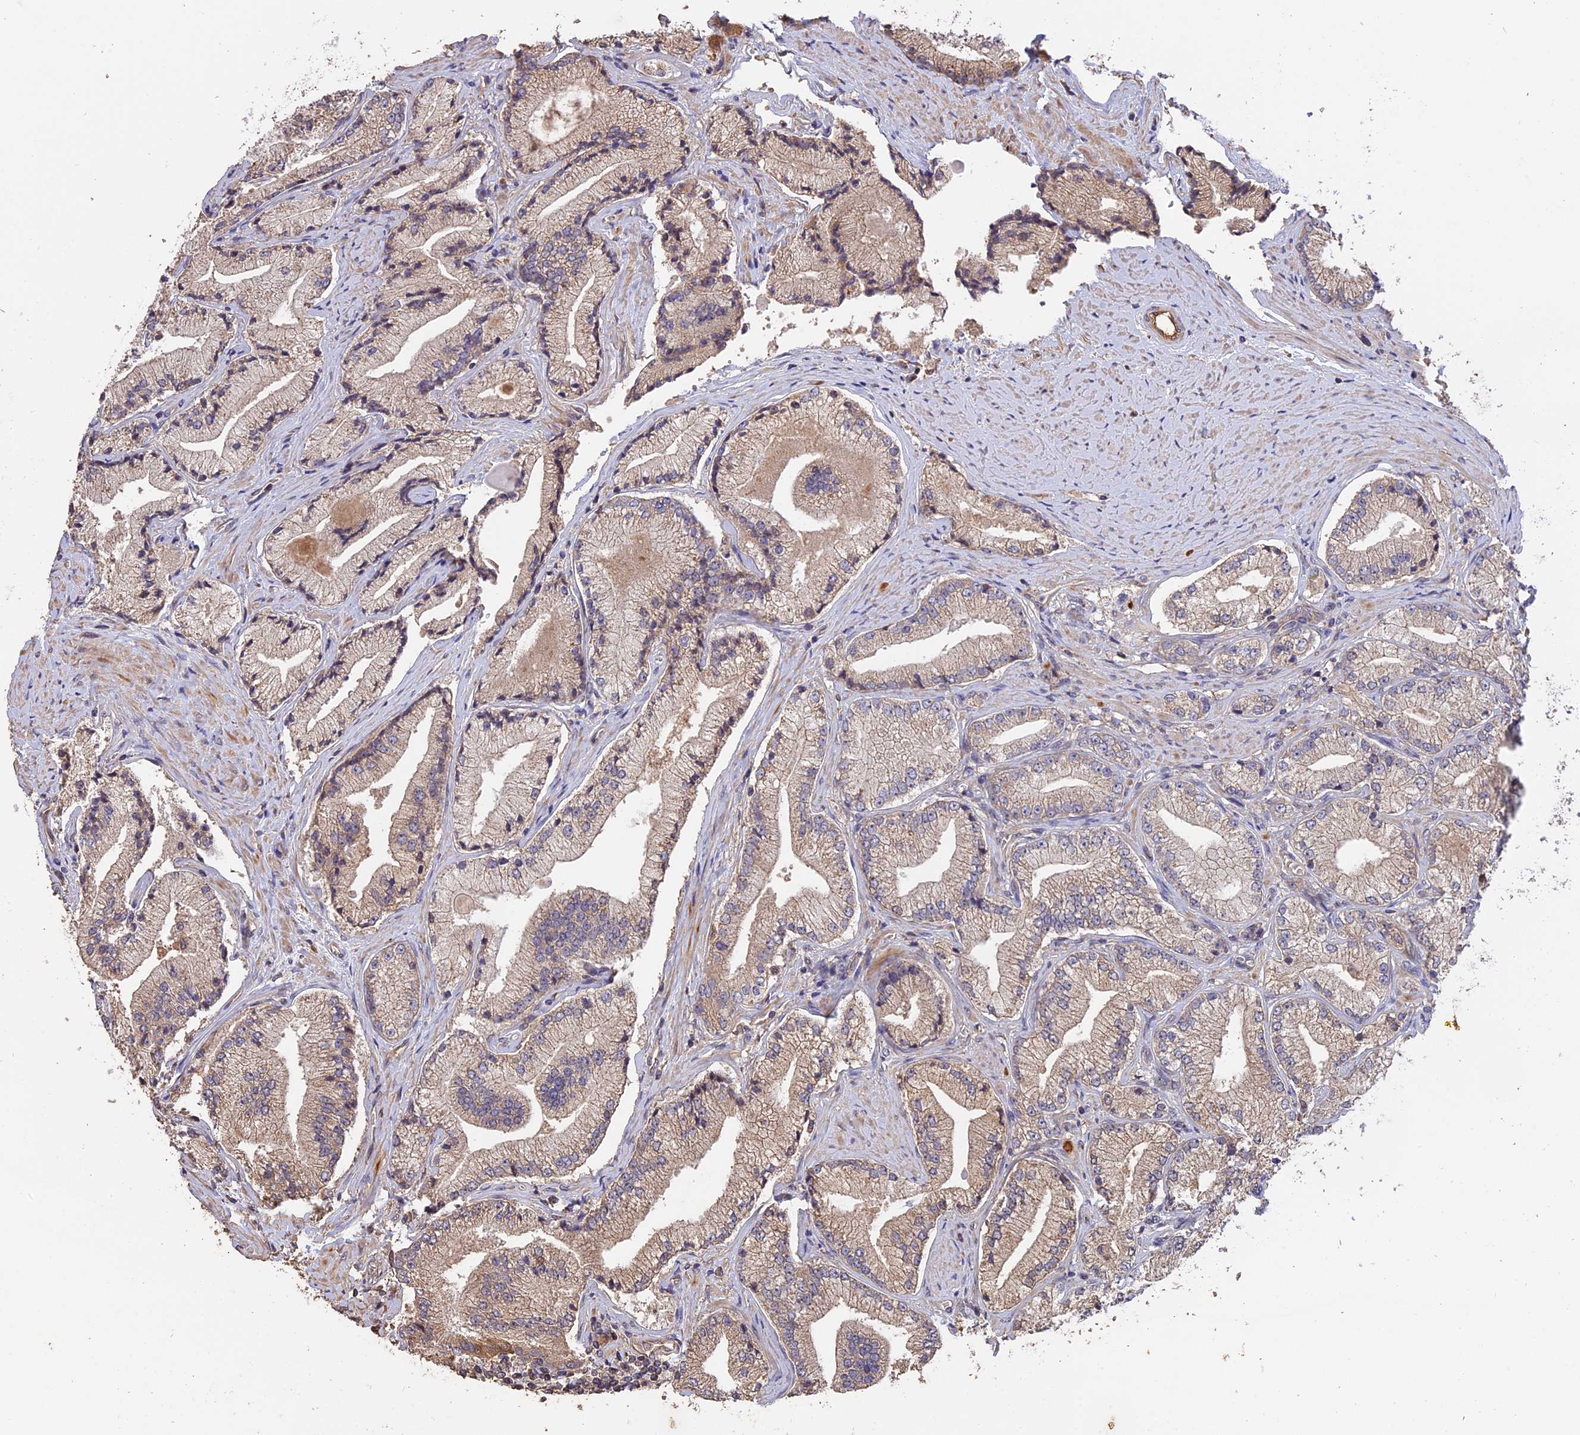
{"staining": {"intensity": "negative", "quantity": "none", "location": "none"}, "tissue": "prostate cancer", "cell_type": "Tumor cells", "image_type": "cancer", "snomed": [{"axis": "morphology", "description": "Adenocarcinoma, High grade"}, {"axis": "topography", "description": "Prostate"}], "caption": "The immunohistochemistry (IHC) image has no significant expression in tumor cells of prostate cancer tissue. The staining is performed using DAB (3,3'-diaminobenzidine) brown chromogen with nuclei counter-stained in using hematoxylin.", "gene": "RASAL1", "patient": {"sex": "male", "age": 67}}